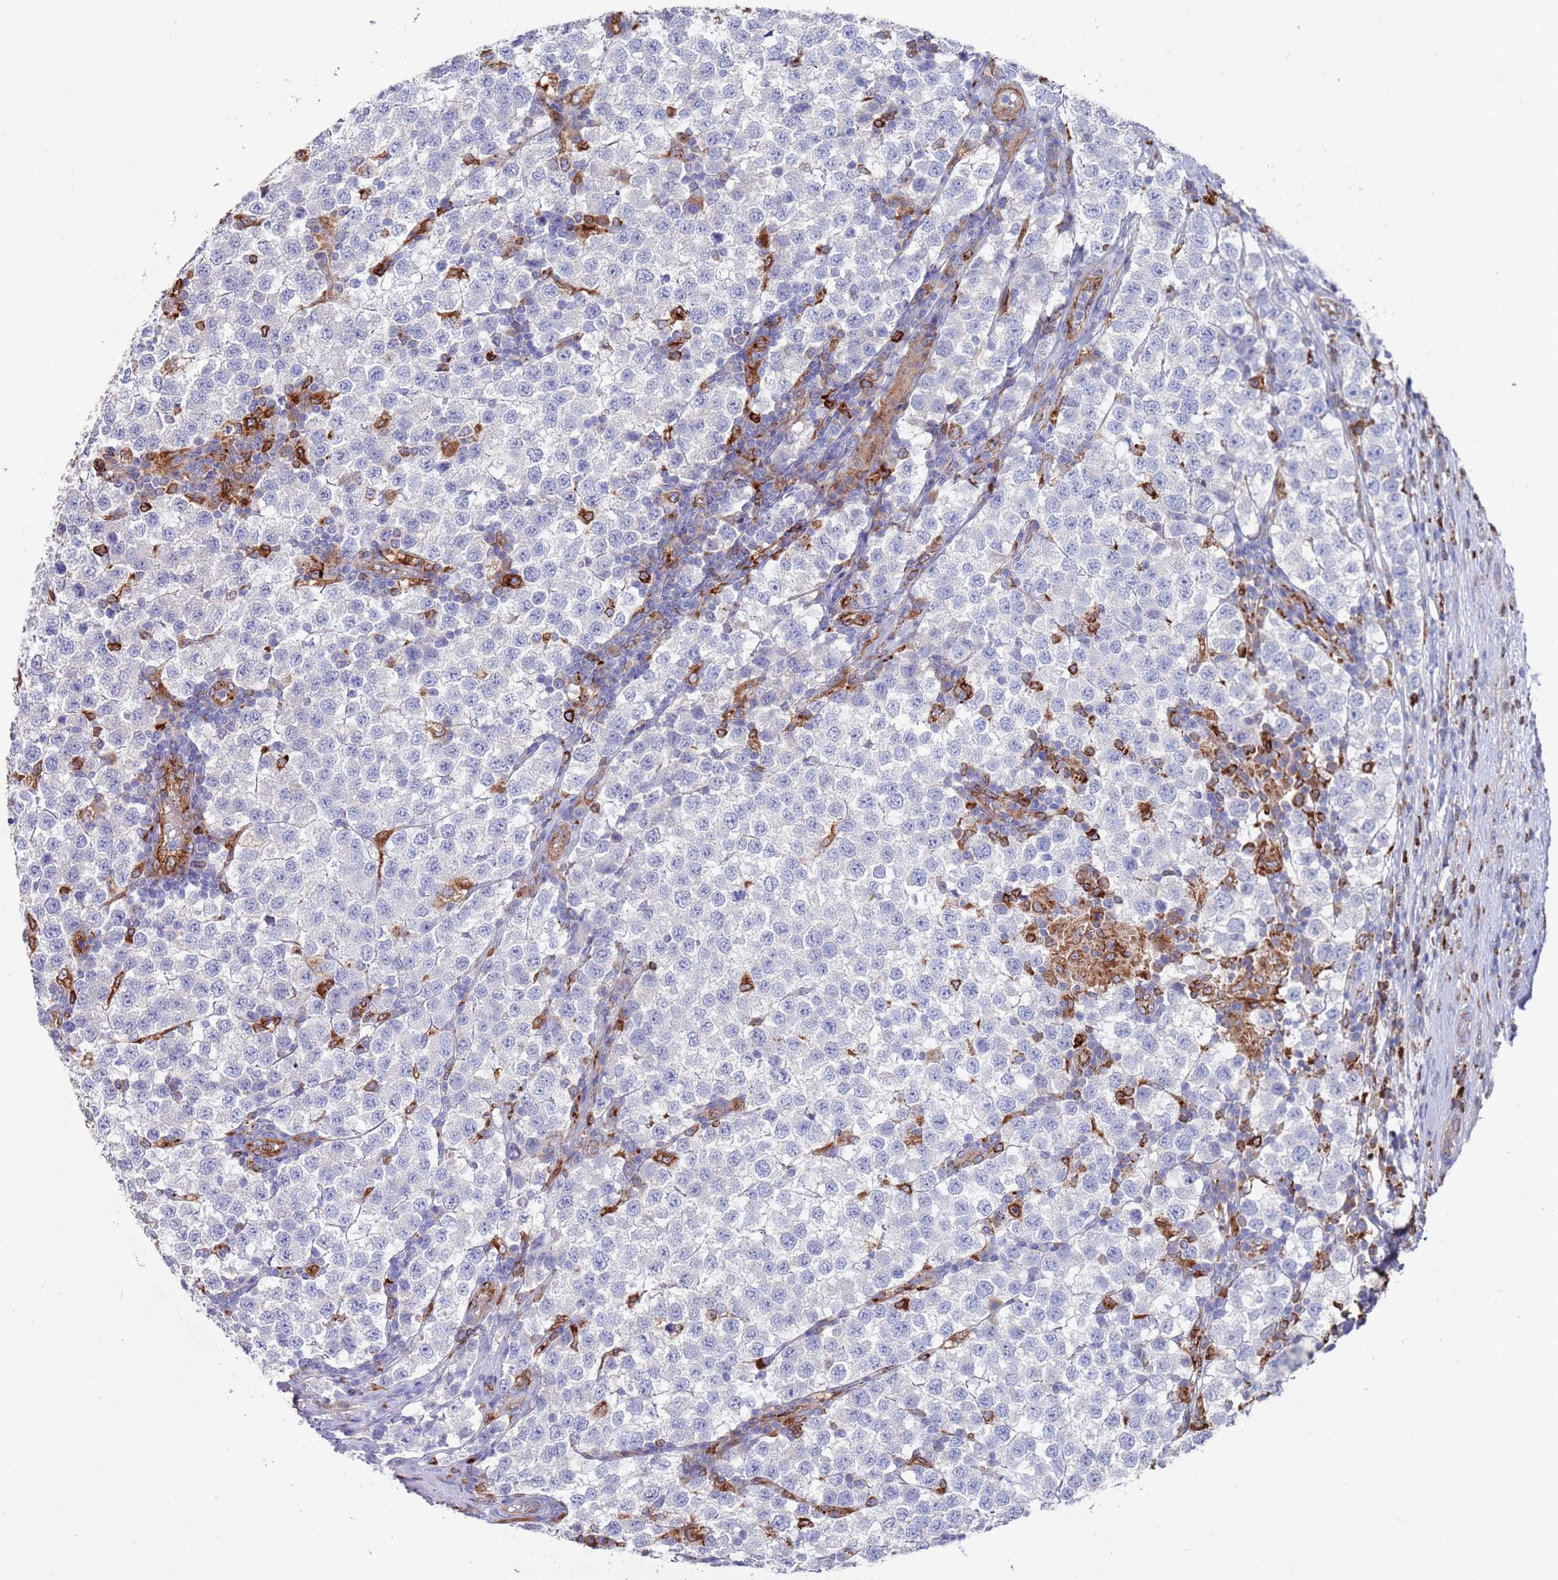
{"staining": {"intensity": "negative", "quantity": "none", "location": "none"}, "tissue": "testis cancer", "cell_type": "Tumor cells", "image_type": "cancer", "snomed": [{"axis": "morphology", "description": "Seminoma, NOS"}, {"axis": "topography", "description": "Testis"}], "caption": "Immunohistochemical staining of testis cancer reveals no significant positivity in tumor cells. The staining is performed using DAB (3,3'-diaminobenzidine) brown chromogen with nuclei counter-stained in using hematoxylin.", "gene": "GREB1L", "patient": {"sex": "male", "age": 34}}